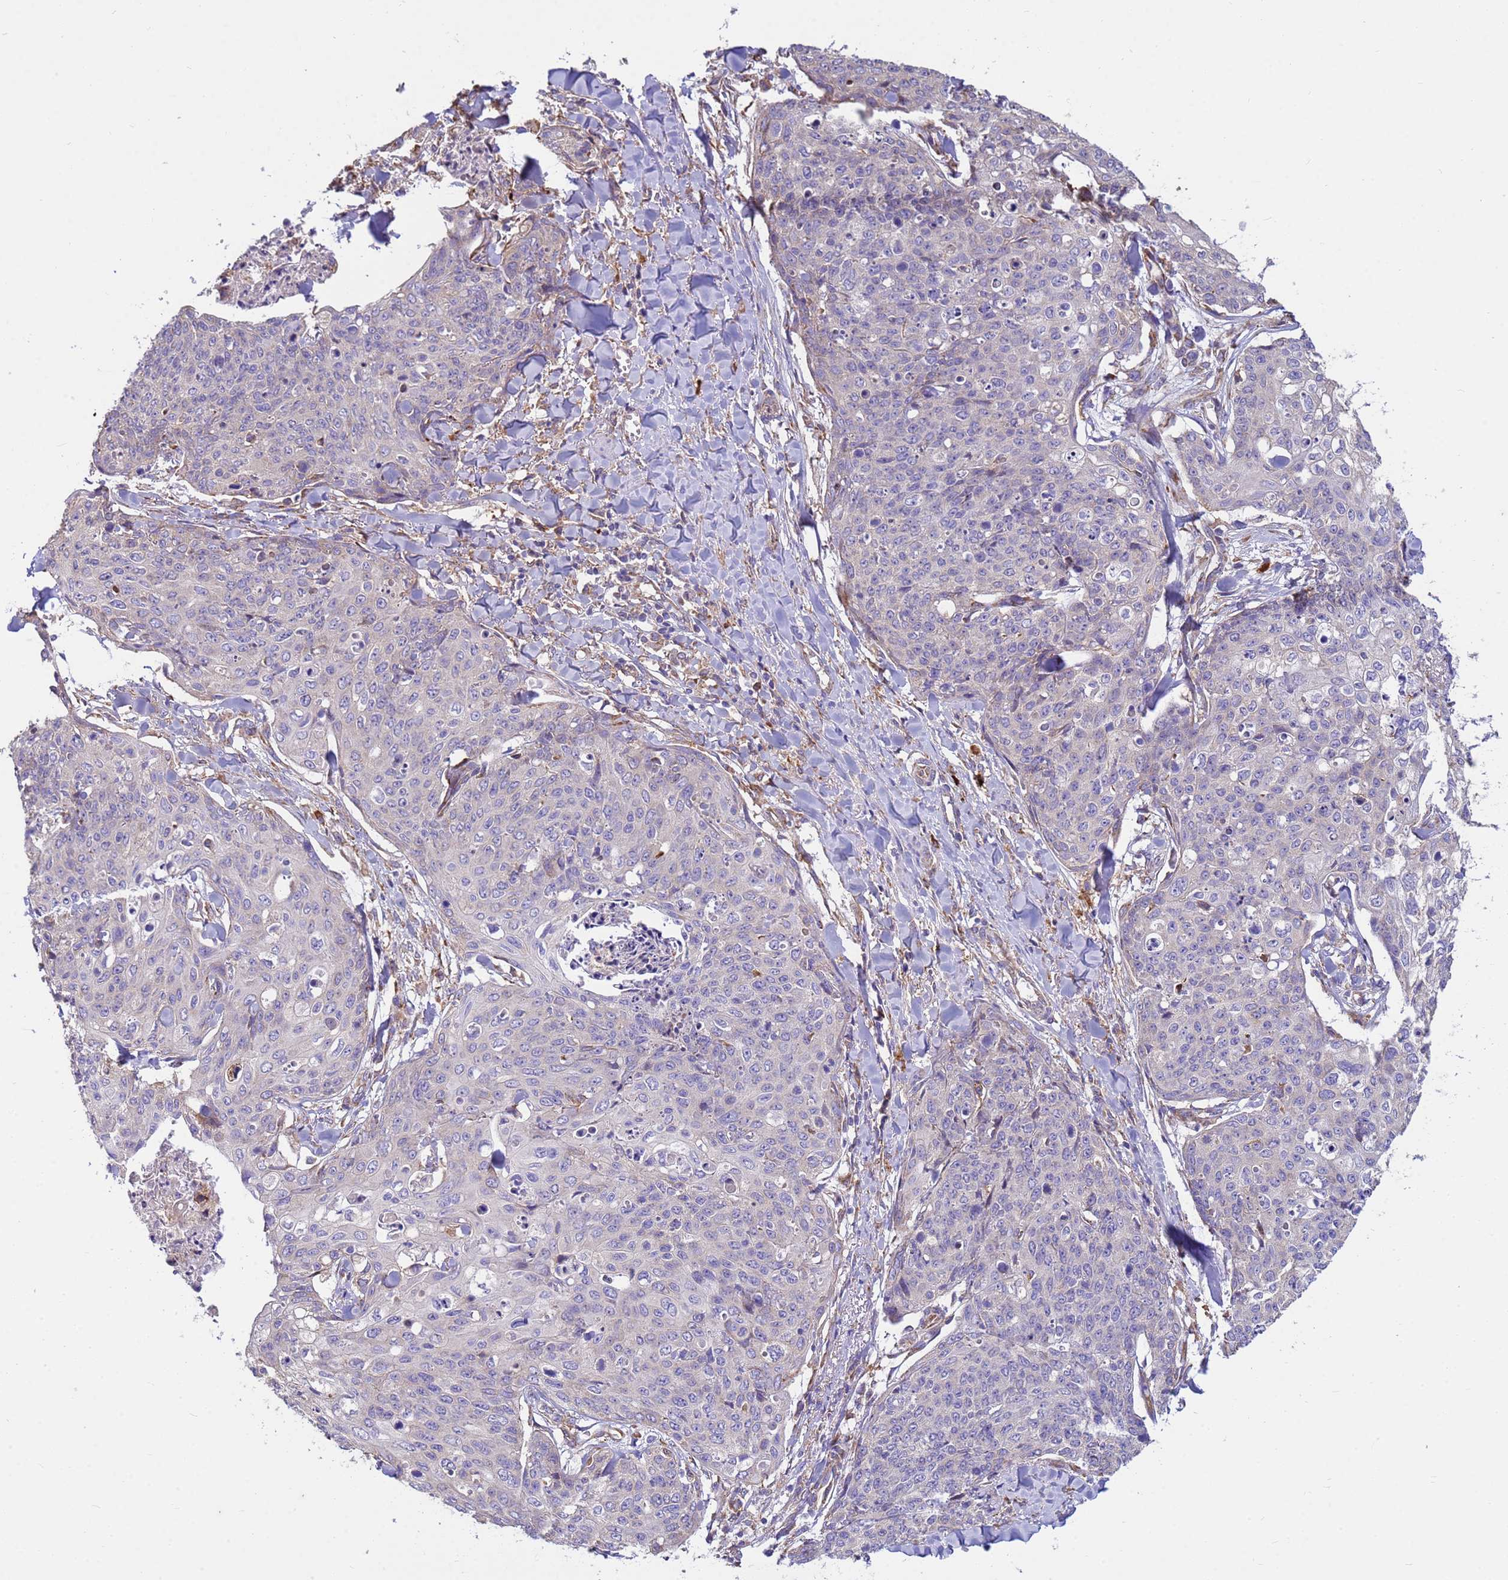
{"staining": {"intensity": "negative", "quantity": "none", "location": "none"}, "tissue": "skin cancer", "cell_type": "Tumor cells", "image_type": "cancer", "snomed": [{"axis": "morphology", "description": "Squamous cell carcinoma, NOS"}, {"axis": "topography", "description": "Skin"}, {"axis": "topography", "description": "Vulva"}], "caption": "Skin squamous cell carcinoma was stained to show a protein in brown. There is no significant staining in tumor cells.", "gene": "THAP5", "patient": {"sex": "female", "age": 85}}